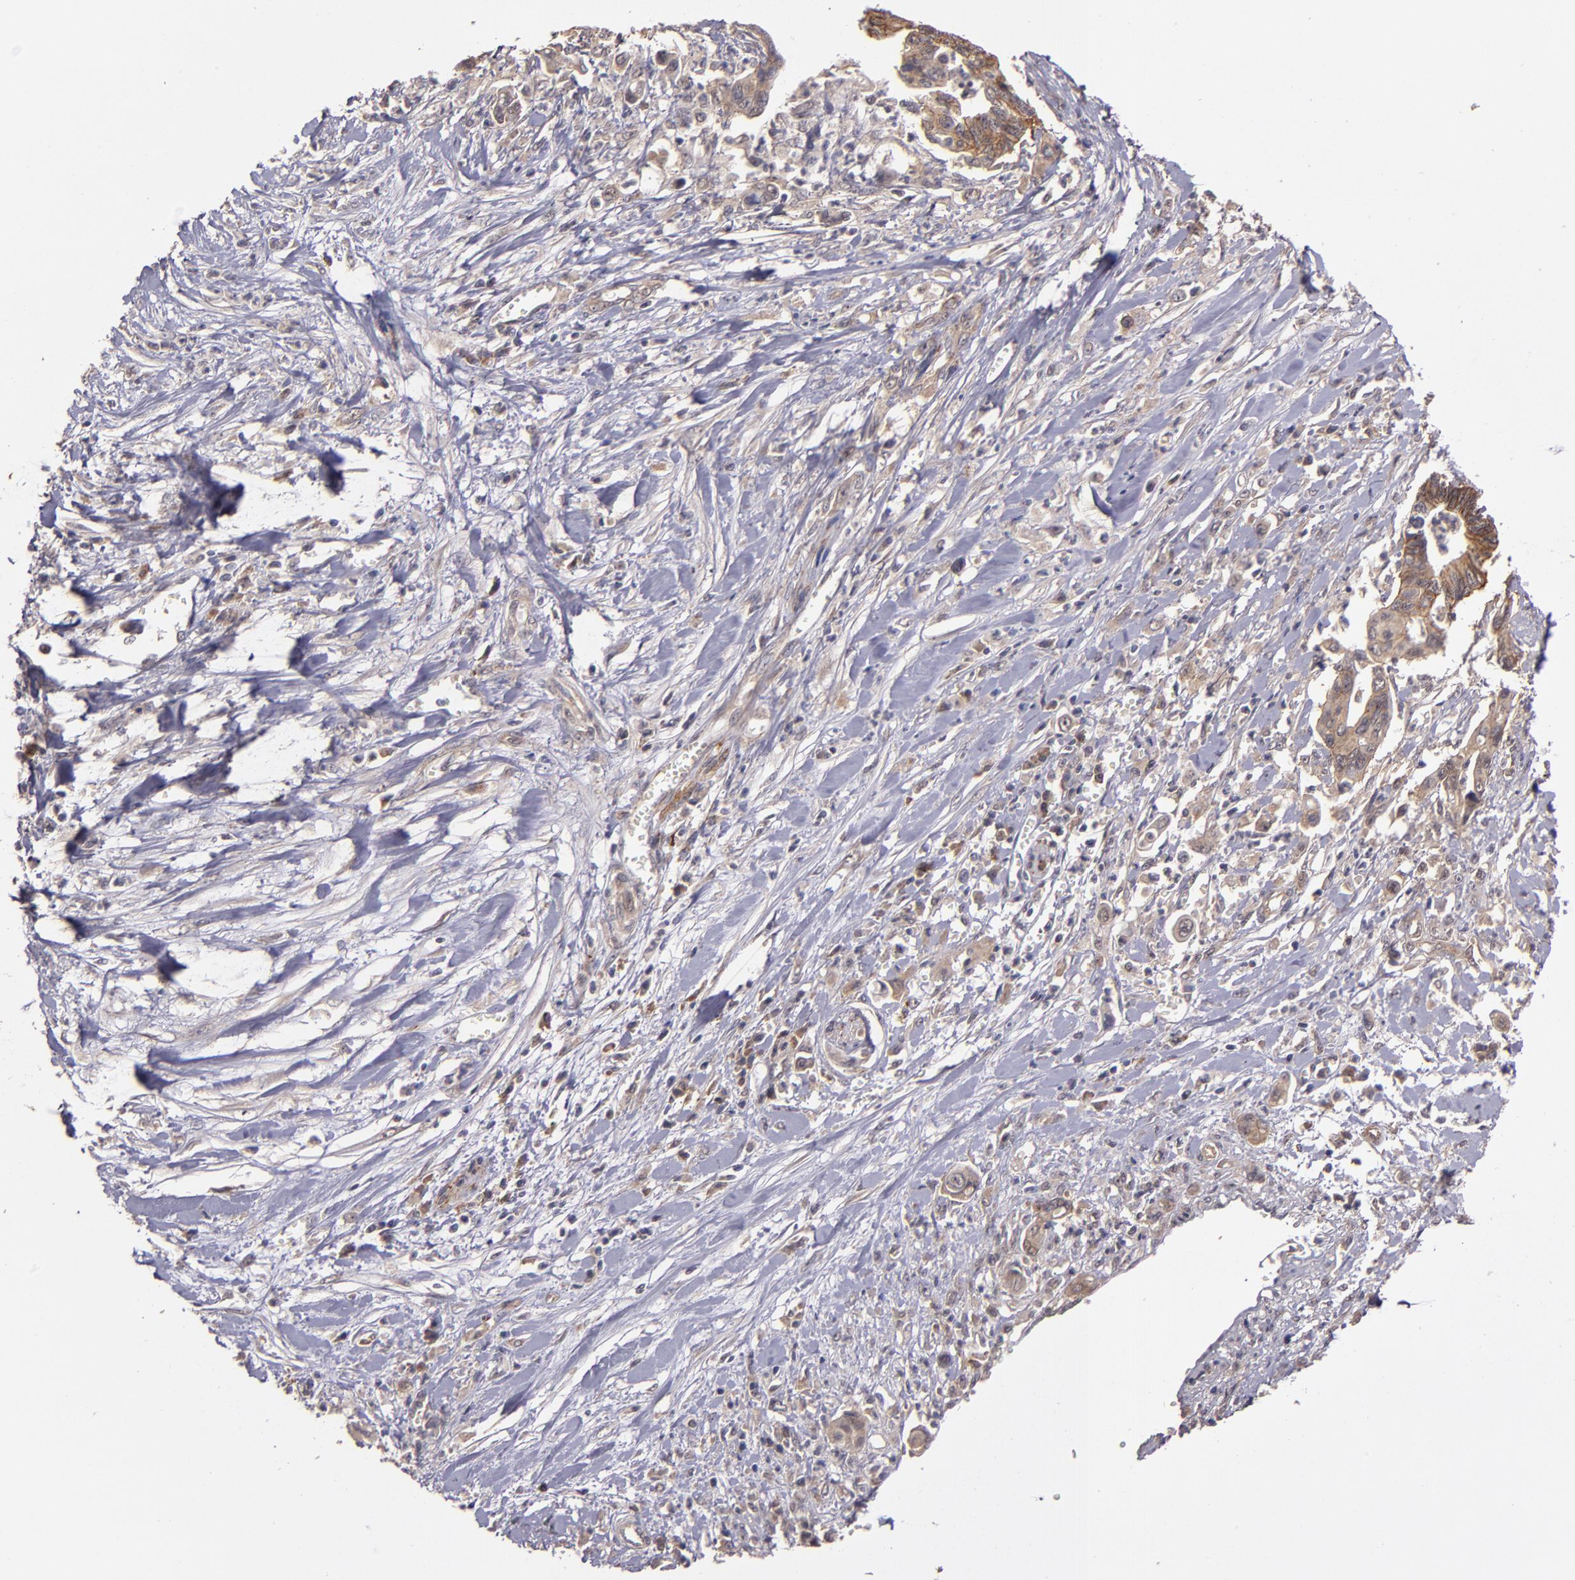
{"staining": {"intensity": "moderate", "quantity": ">75%", "location": "cytoplasmic/membranous"}, "tissue": "pancreatic cancer", "cell_type": "Tumor cells", "image_type": "cancer", "snomed": [{"axis": "morphology", "description": "Adenocarcinoma, NOS"}, {"axis": "topography", "description": "Pancreas"}], "caption": "High-magnification brightfield microscopy of pancreatic adenocarcinoma stained with DAB (brown) and counterstained with hematoxylin (blue). tumor cells exhibit moderate cytoplasmic/membranous expression is seen in about>75% of cells.", "gene": "FTSJ1", "patient": {"sex": "female", "age": 70}}